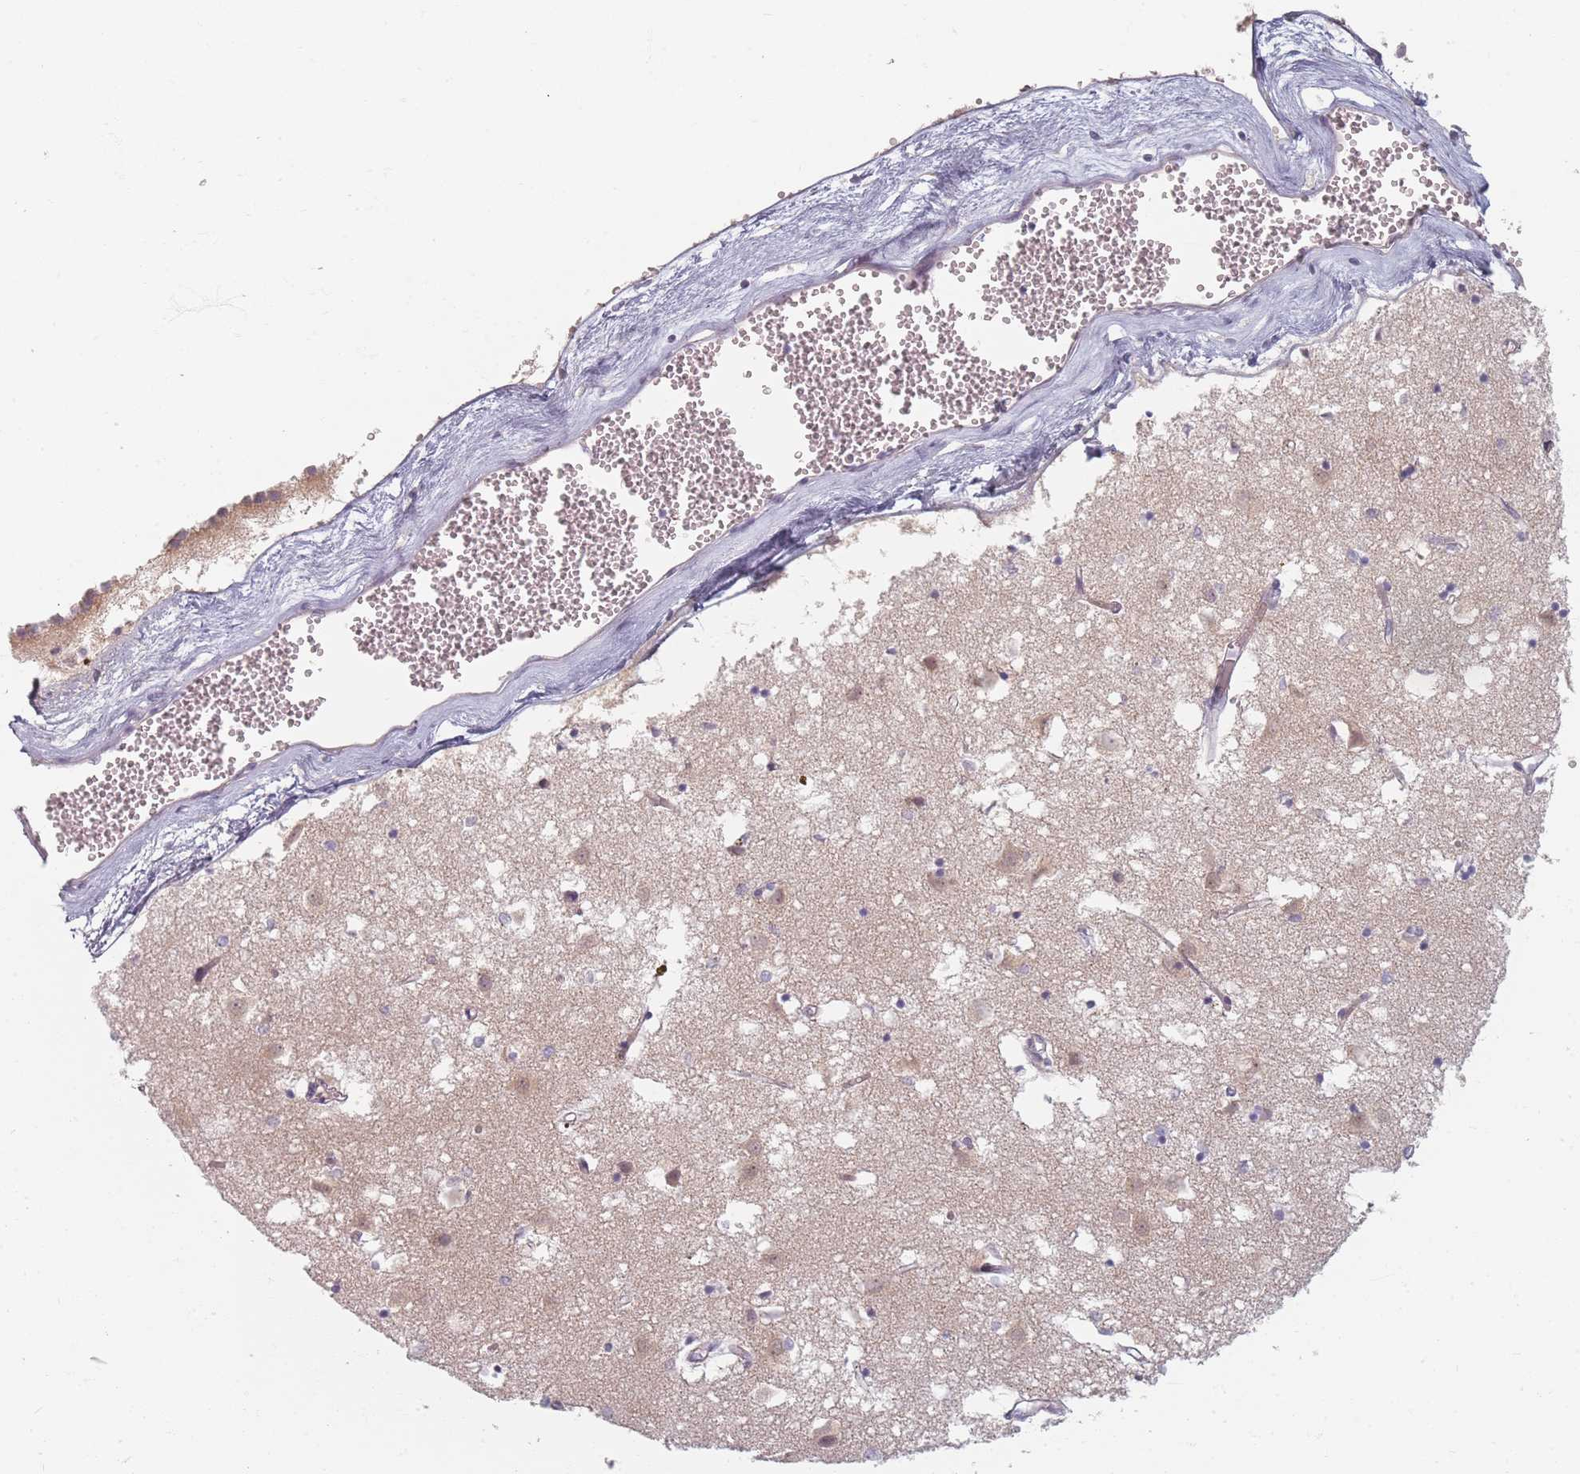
{"staining": {"intensity": "negative", "quantity": "none", "location": "none"}, "tissue": "caudate", "cell_type": "Glial cells", "image_type": "normal", "snomed": [{"axis": "morphology", "description": "Normal tissue, NOS"}, {"axis": "topography", "description": "Lateral ventricle wall"}], "caption": "An image of caudate stained for a protein demonstrates no brown staining in glial cells. (Immunohistochemistry (ihc), brightfield microscopy, high magnification).", "gene": "TMOD1", "patient": {"sex": "male", "age": 70}}